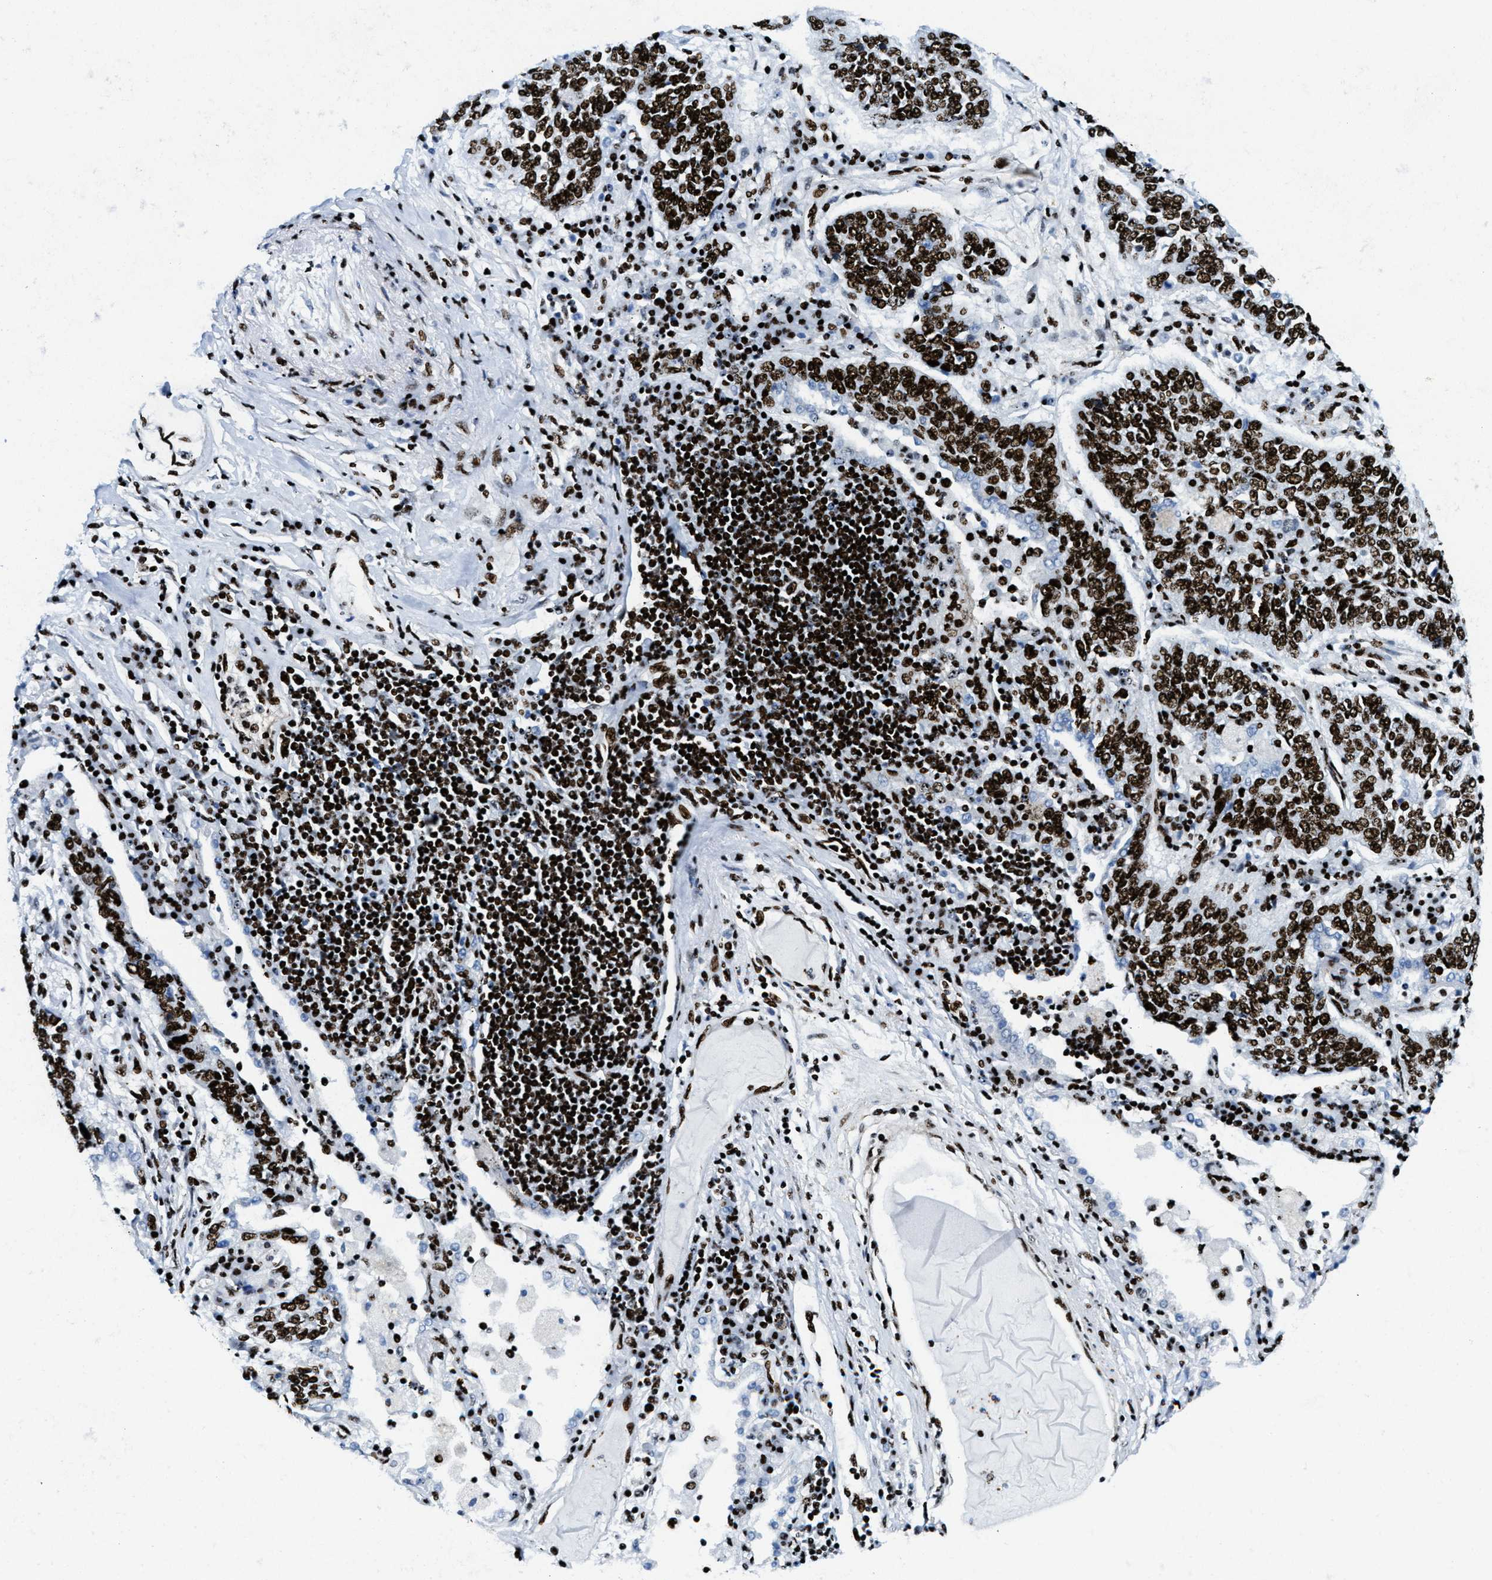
{"staining": {"intensity": "strong", "quantity": ">75%", "location": "nuclear"}, "tissue": "lung cancer", "cell_type": "Tumor cells", "image_type": "cancer", "snomed": [{"axis": "morphology", "description": "Normal tissue, NOS"}, {"axis": "morphology", "description": "Squamous cell carcinoma, NOS"}, {"axis": "topography", "description": "Cartilage tissue"}, {"axis": "topography", "description": "Bronchus"}, {"axis": "topography", "description": "Lung"}], "caption": "Lung cancer stained for a protein exhibits strong nuclear positivity in tumor cells.", "gene": "NONO", "patient": {"sex": "female", "age": 49}}